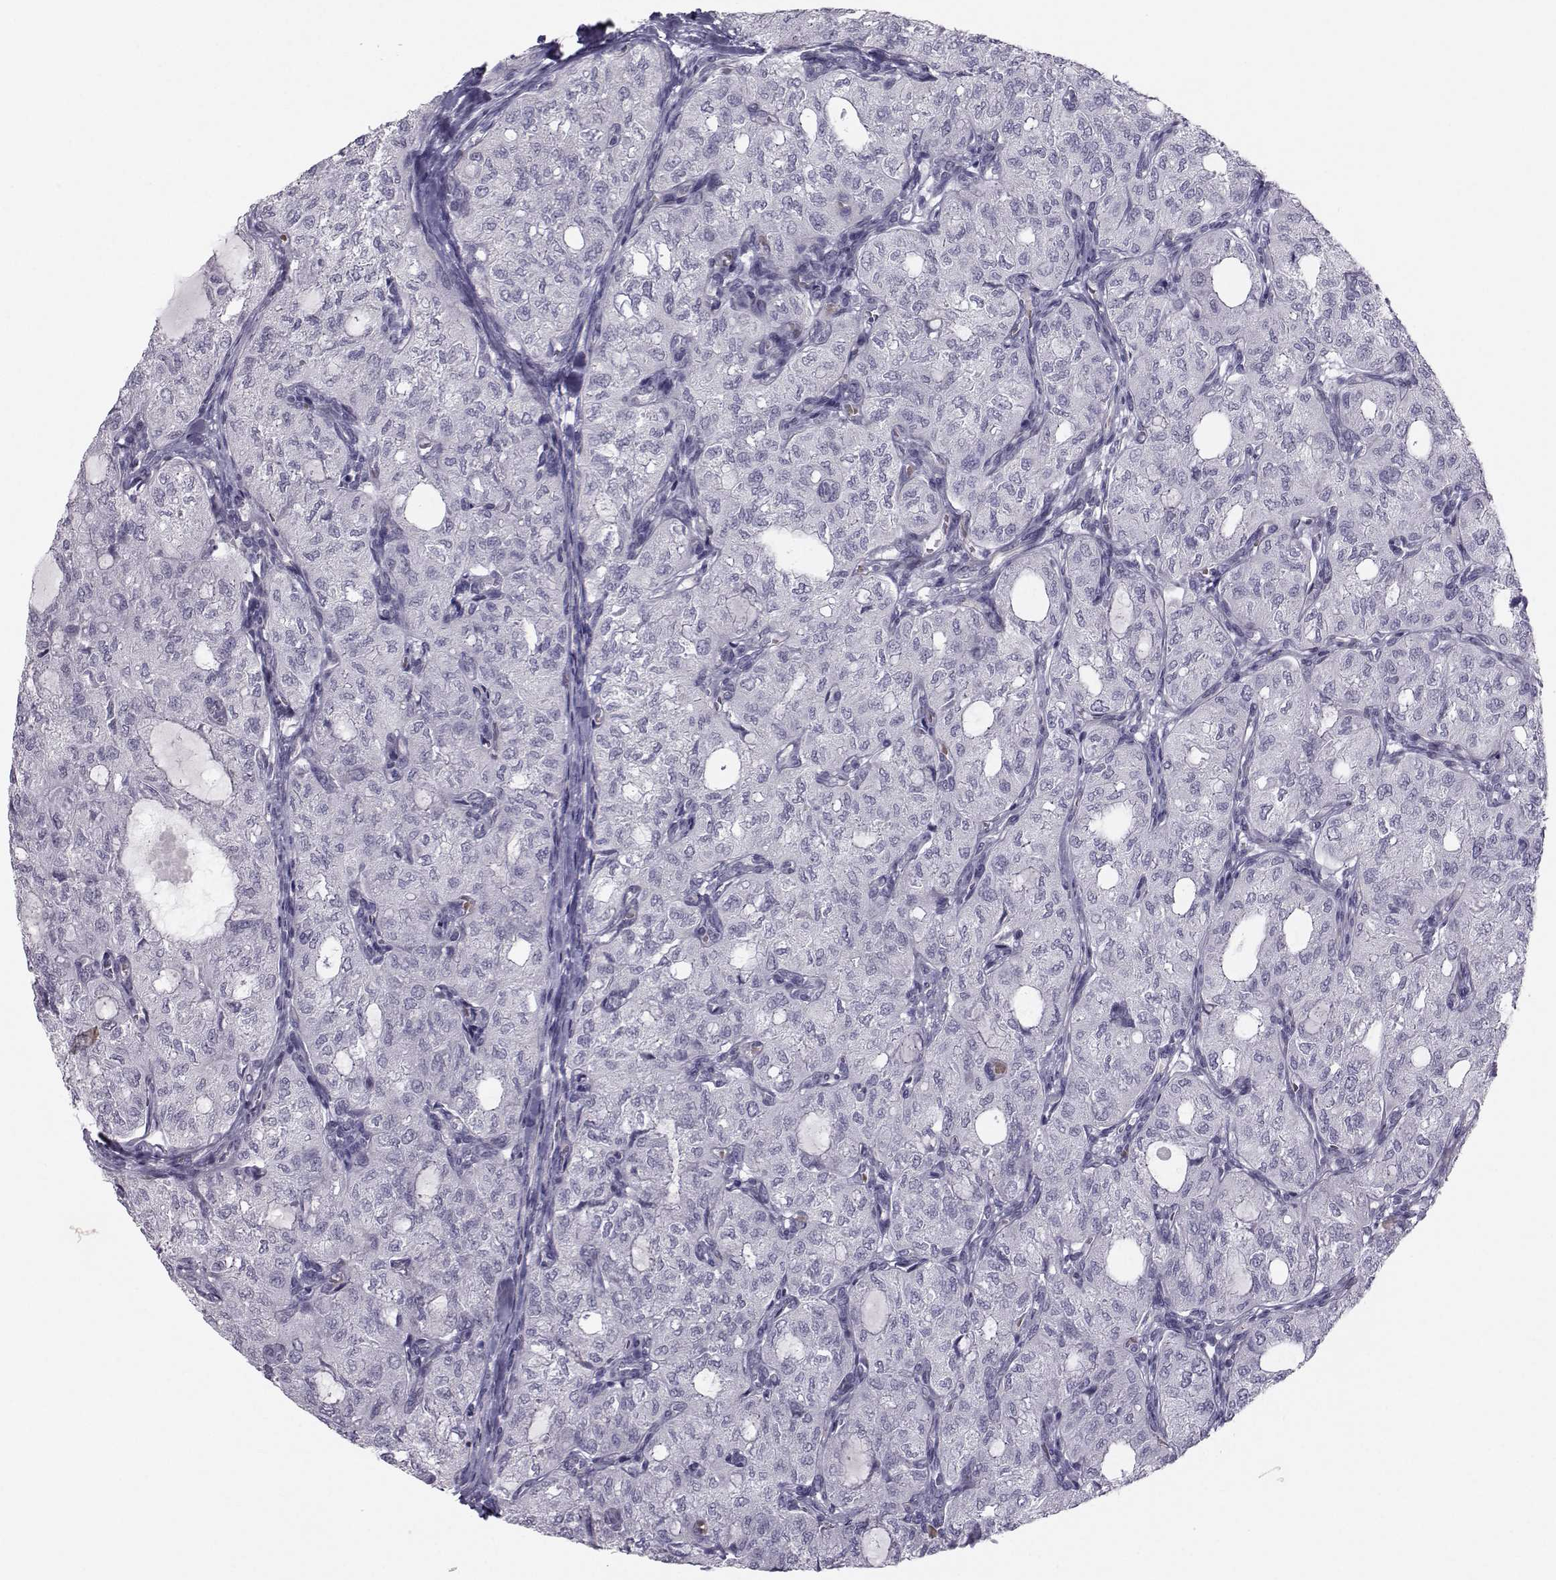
{"staining": {"intensity": "negative", "quantity": "none", "location": "none"}, "tissue": "thyroid cancer", "cell_type": "Tumor cells", "image_type": "cancer", "snomed": [{"axis": "morphology", "description": "Follicular adenoma carcinoma, NOS"}, {"axis": "topography", "description": "Thyroid gland"}], "caption": "This is a micrograph of immunohistochemistry staining of thyroid cancer (follicular adenoma carcinoma), which shows no expression in tumor cells.", "gene": "GARIN3", "patient": {"sex": "male", "age": 75}}